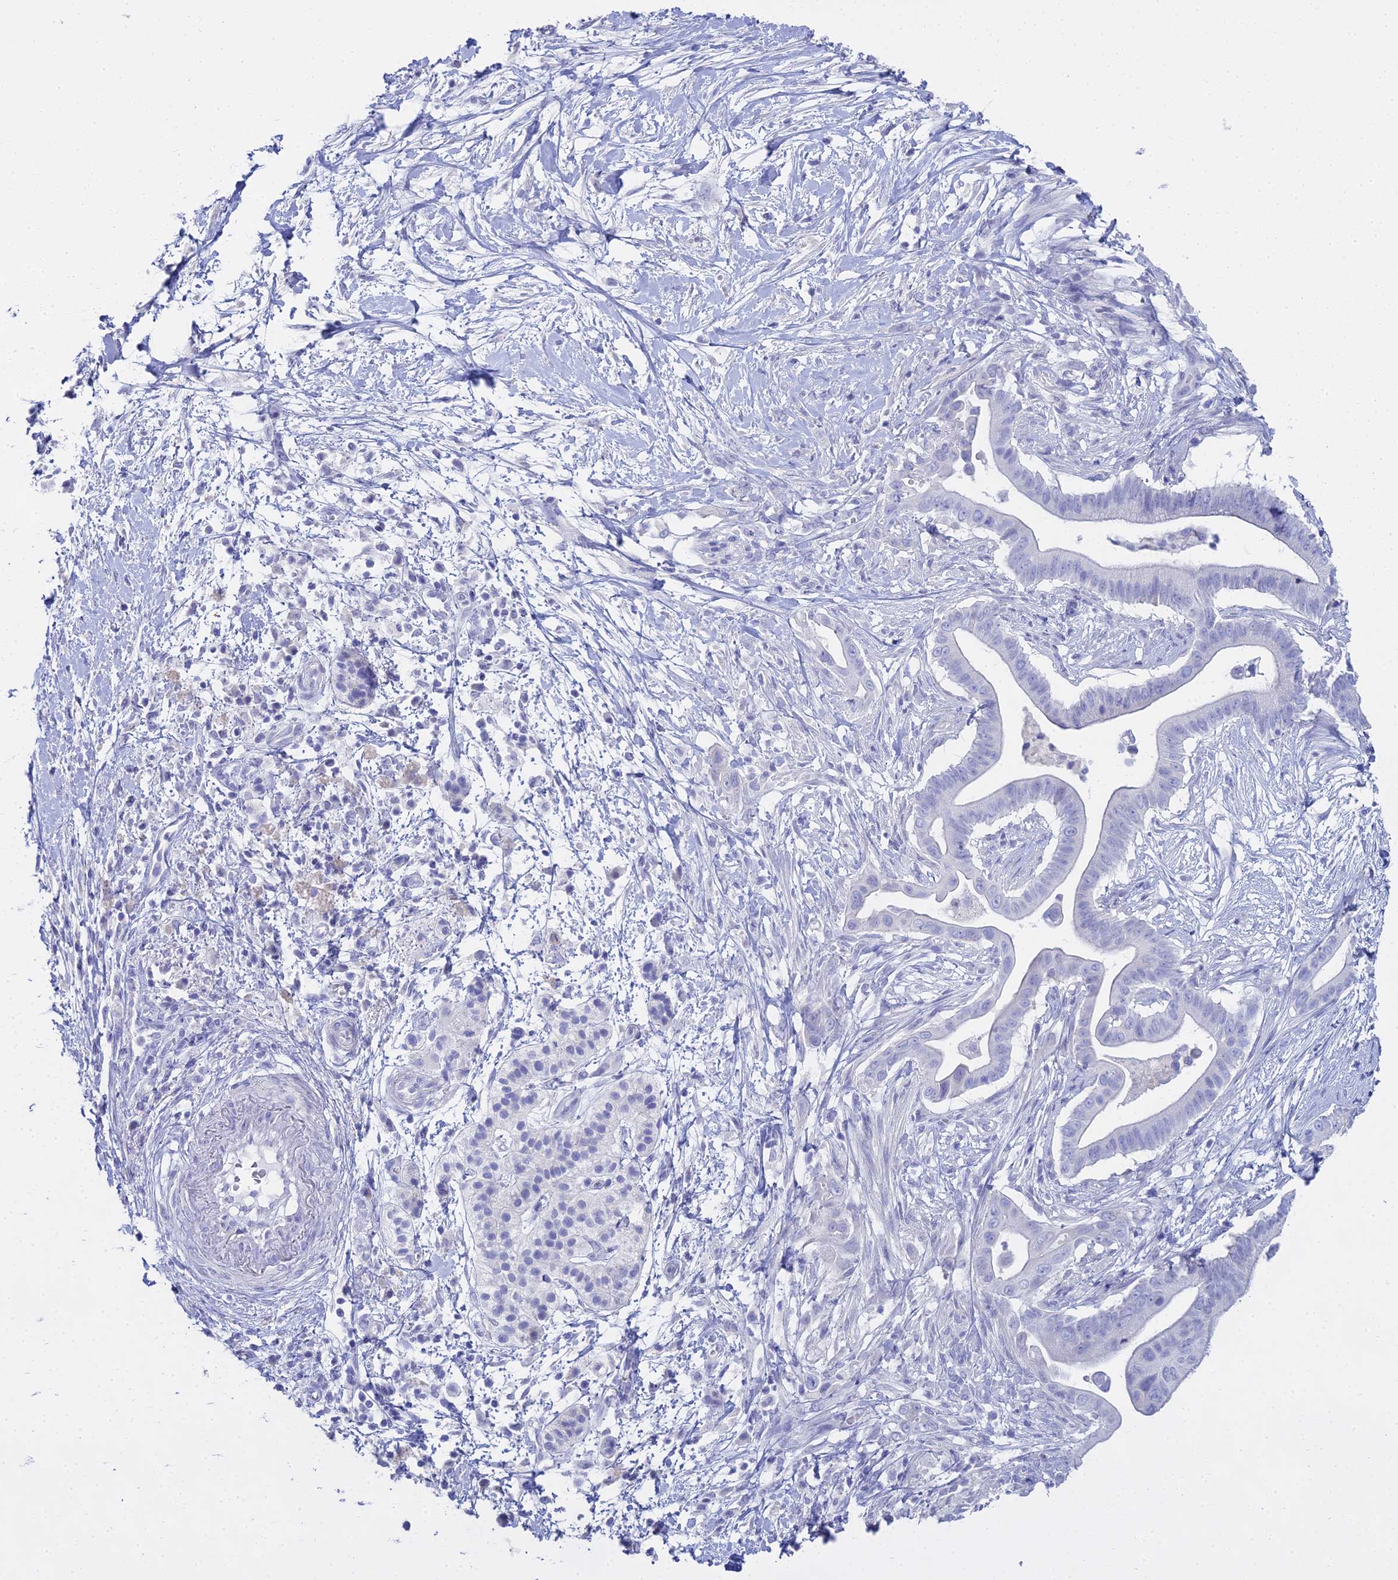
{"staining": {"intensity": "negative", "quantity": "none", "location": "none"}, "tissue": "pancreatic cancer", "cell_type": "Tumor cells", "image_type": "cancer", "snomed": [{"axis": "morphology", "description": "Adenocarcinoma, NOS"}, {"axis": "topography", "description": "Pancreas"}], "caption": "Immunohistochemistry photomicrograph of human pancreatic cancer stained for a protein (brown), which demonstrates no staining in tumor cells. (DAB IHC, high magnification).", "gene": "S100A7", "patient": {"sex": "male", "age": 68}}